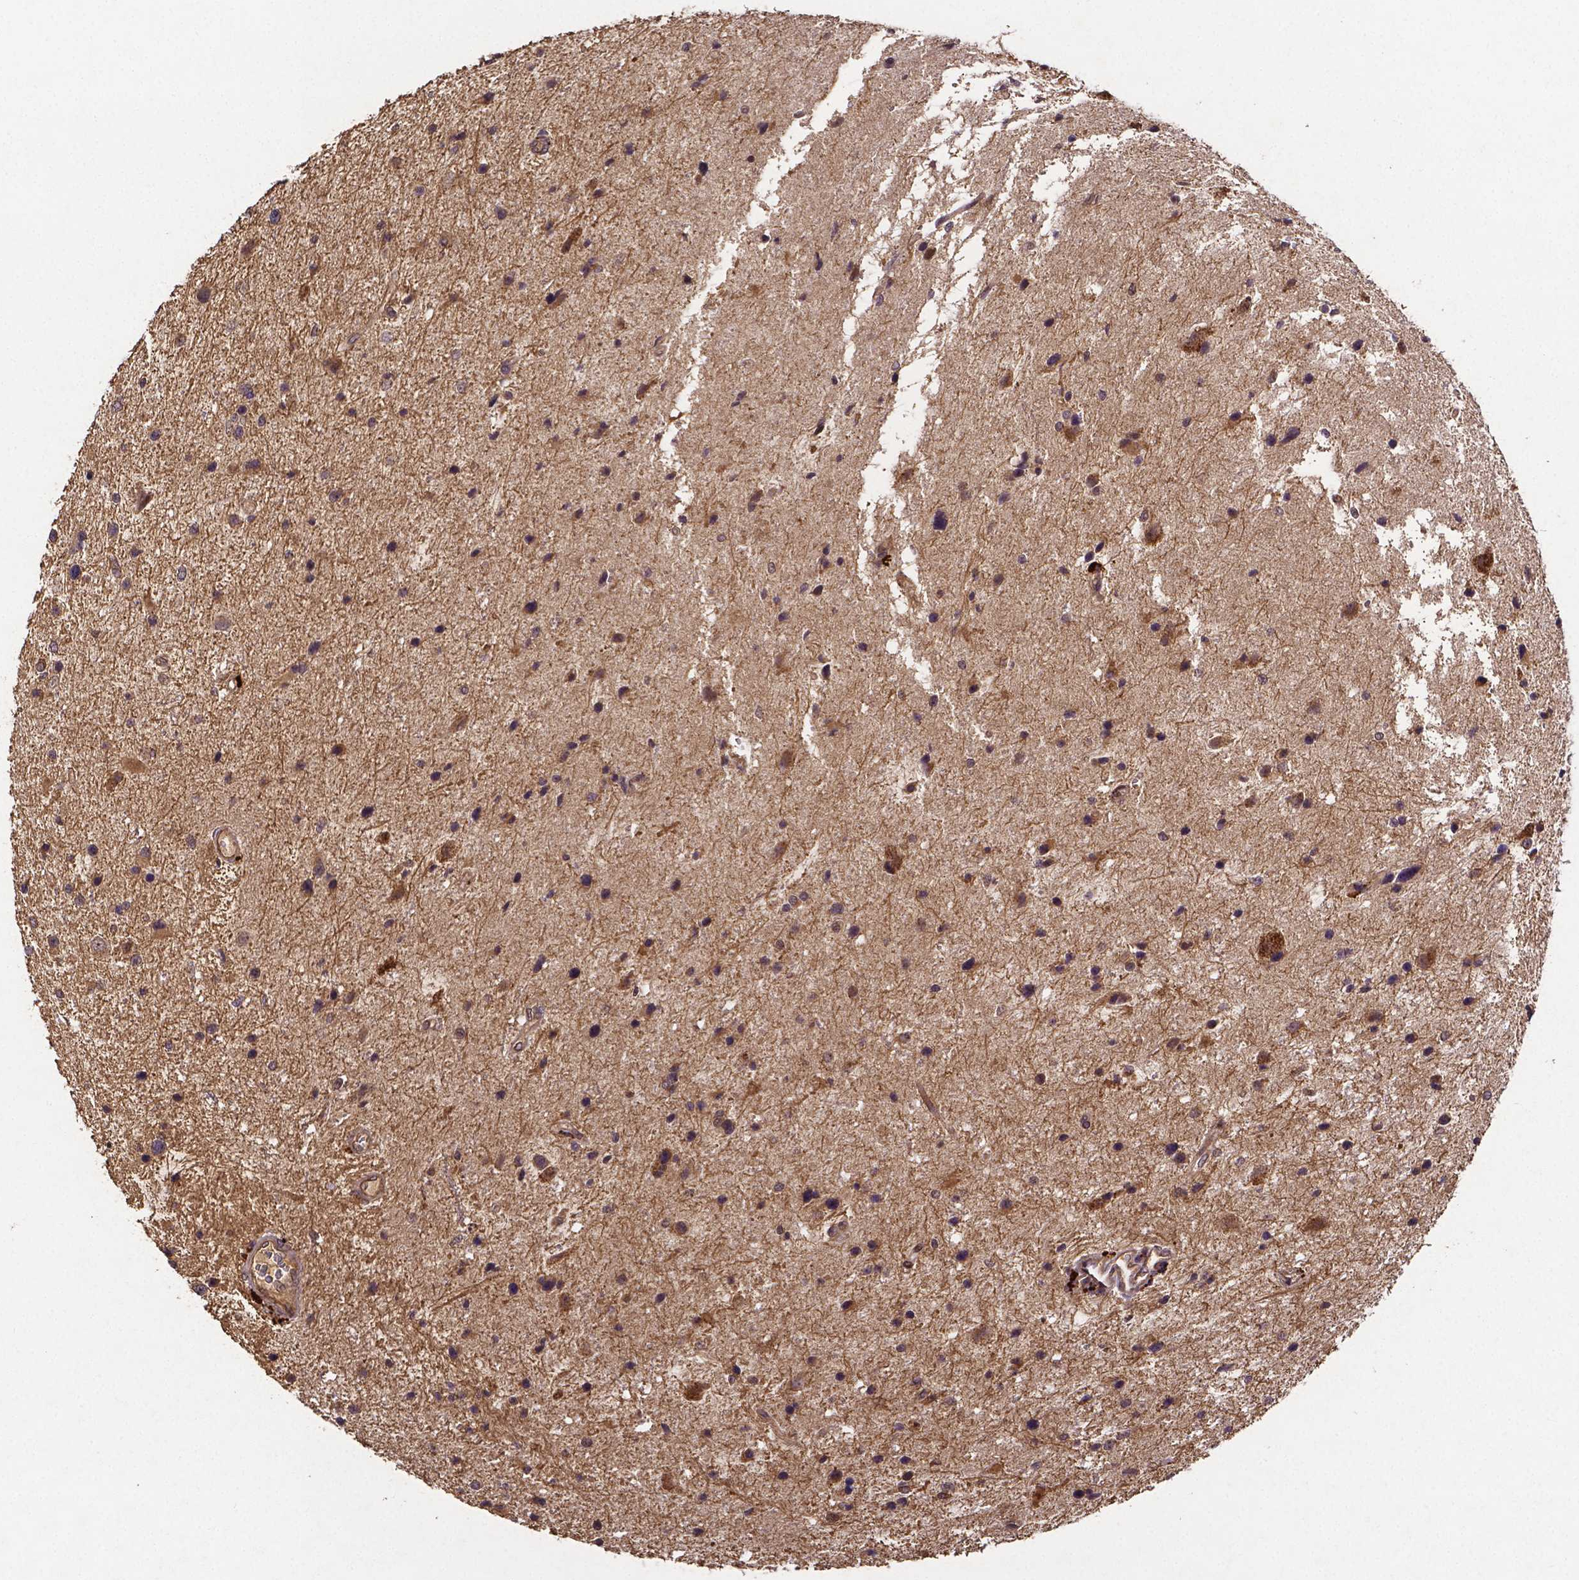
{"staining": {"intensity": "moderate", "quantity": ">75%", "location": "cytoplasmic/membranous"}, "tissue": "glioma", "cell_type": "Tumor cells", "image_type": "cancer", "snomed": [{"axis": "morphology", "description": "Glioma, malignant, Low grade"}, {"axis": "topography", "description": "Brain"}], "caption": "Human glioma stained with a protein marker displays moderate staining in tumor cells.", "gene": "RNF123", "patient": {"sex": "female", "age": 32}}